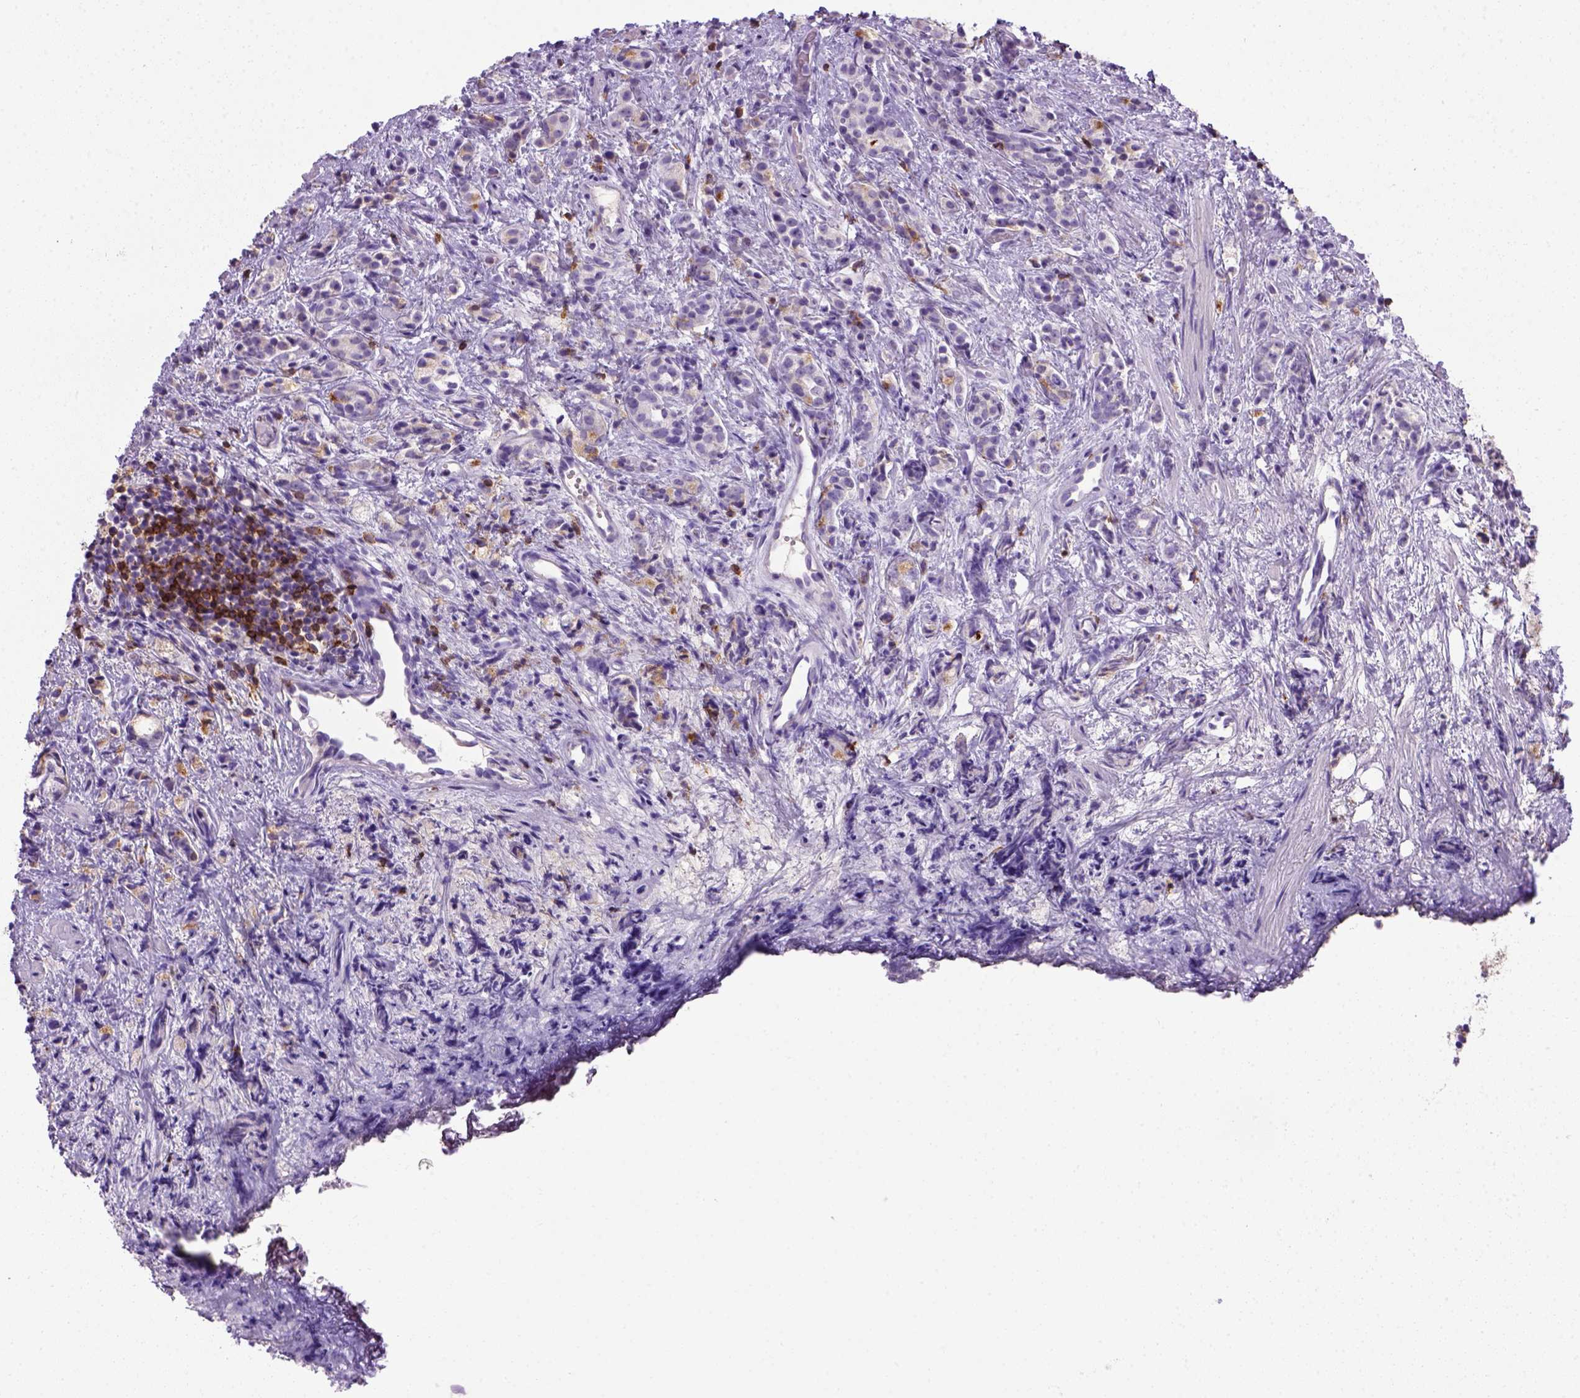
{"staining": {"intensity": "moderate", "quantity": "25%-75%", "location": "cytoplasmic/membranous"}, "tissue": "prostate cancer", "cell_type": "Tumor cells", "image_type": "cancer", "snomed": [{"axis": "morphology", "description": "Adenocarcinoma, High grade"}, {"axis": "topography", "description": "Prostate"}], "caption": "IHC staining of prostate cancer (high-grade adenocarcinoma), which reveals medium levels of moderate cytoplasmic/membranous positivity in approximately 25%-75% of tumor cells indicating moderate cytoplasmic/membranous protein positivity. The staining was performed using DAB (brown) for protein detection and nuclei were counterstained in hematoxylin (blue).", "gene": "CD3E", "patient": {"sex": "male", "age": 53}}